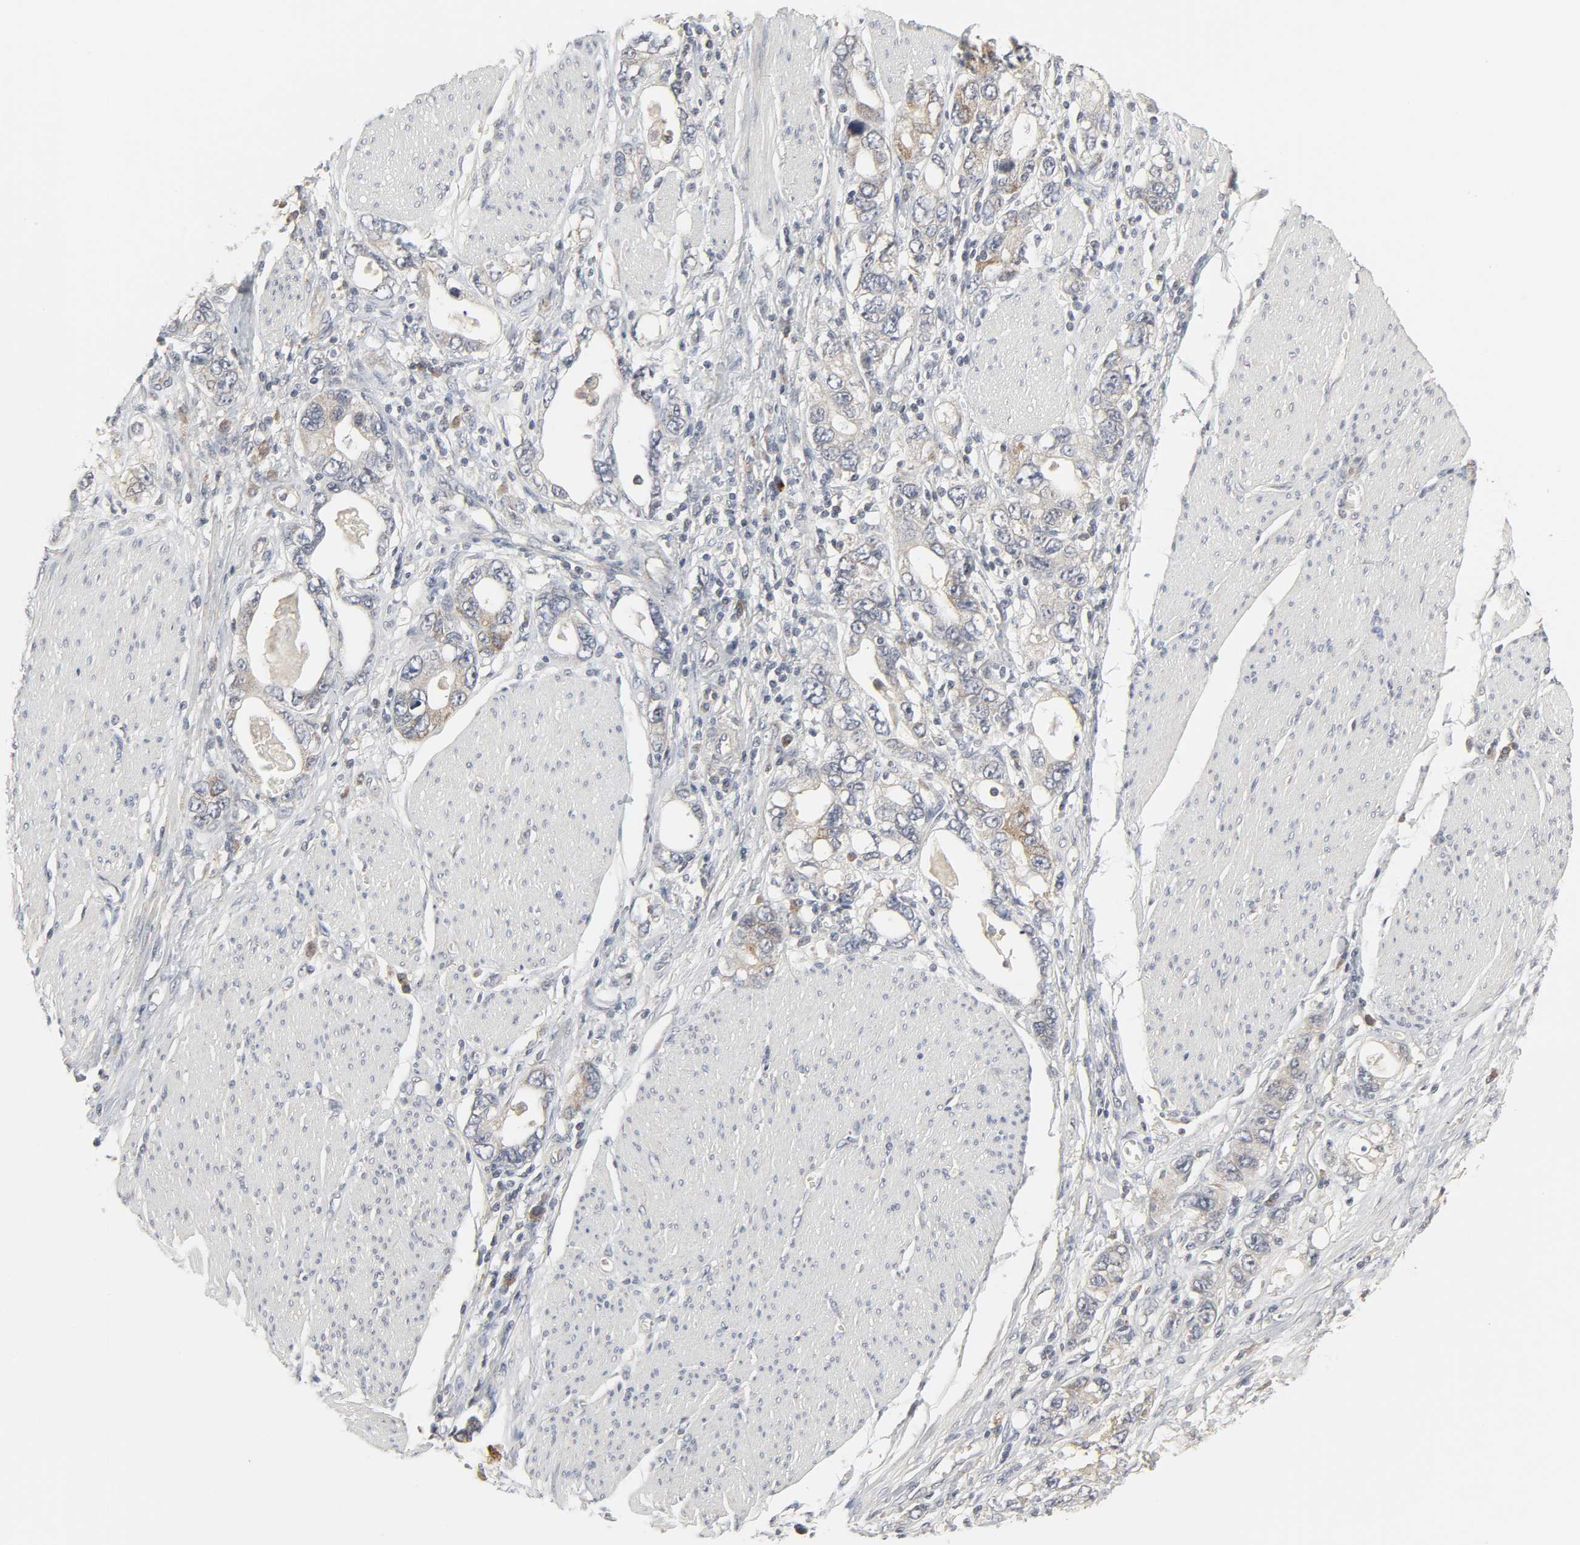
{"staining": {"intensity": "moderate", "quantity": ">75%", "location": "cytoplasmic/membranous"}, "tissue": "stomach cancer", "cell_type": "Tumor cells", "image_type": "cancer", "snomed": [{"axis": "morphology", "description": "Adenocarcinoma, NOS"}, {"axis": "topography", "description": "Stomach, lower"}], "caption": "Human adenocarcinoma (stomach) stained with a brown dye demonstrates moderate cytoplasmic/membranous positive staining in approximately >75% of tumor cells.", "gene": "CLIP1", "patient": {"sex": "female", "age": 93}}